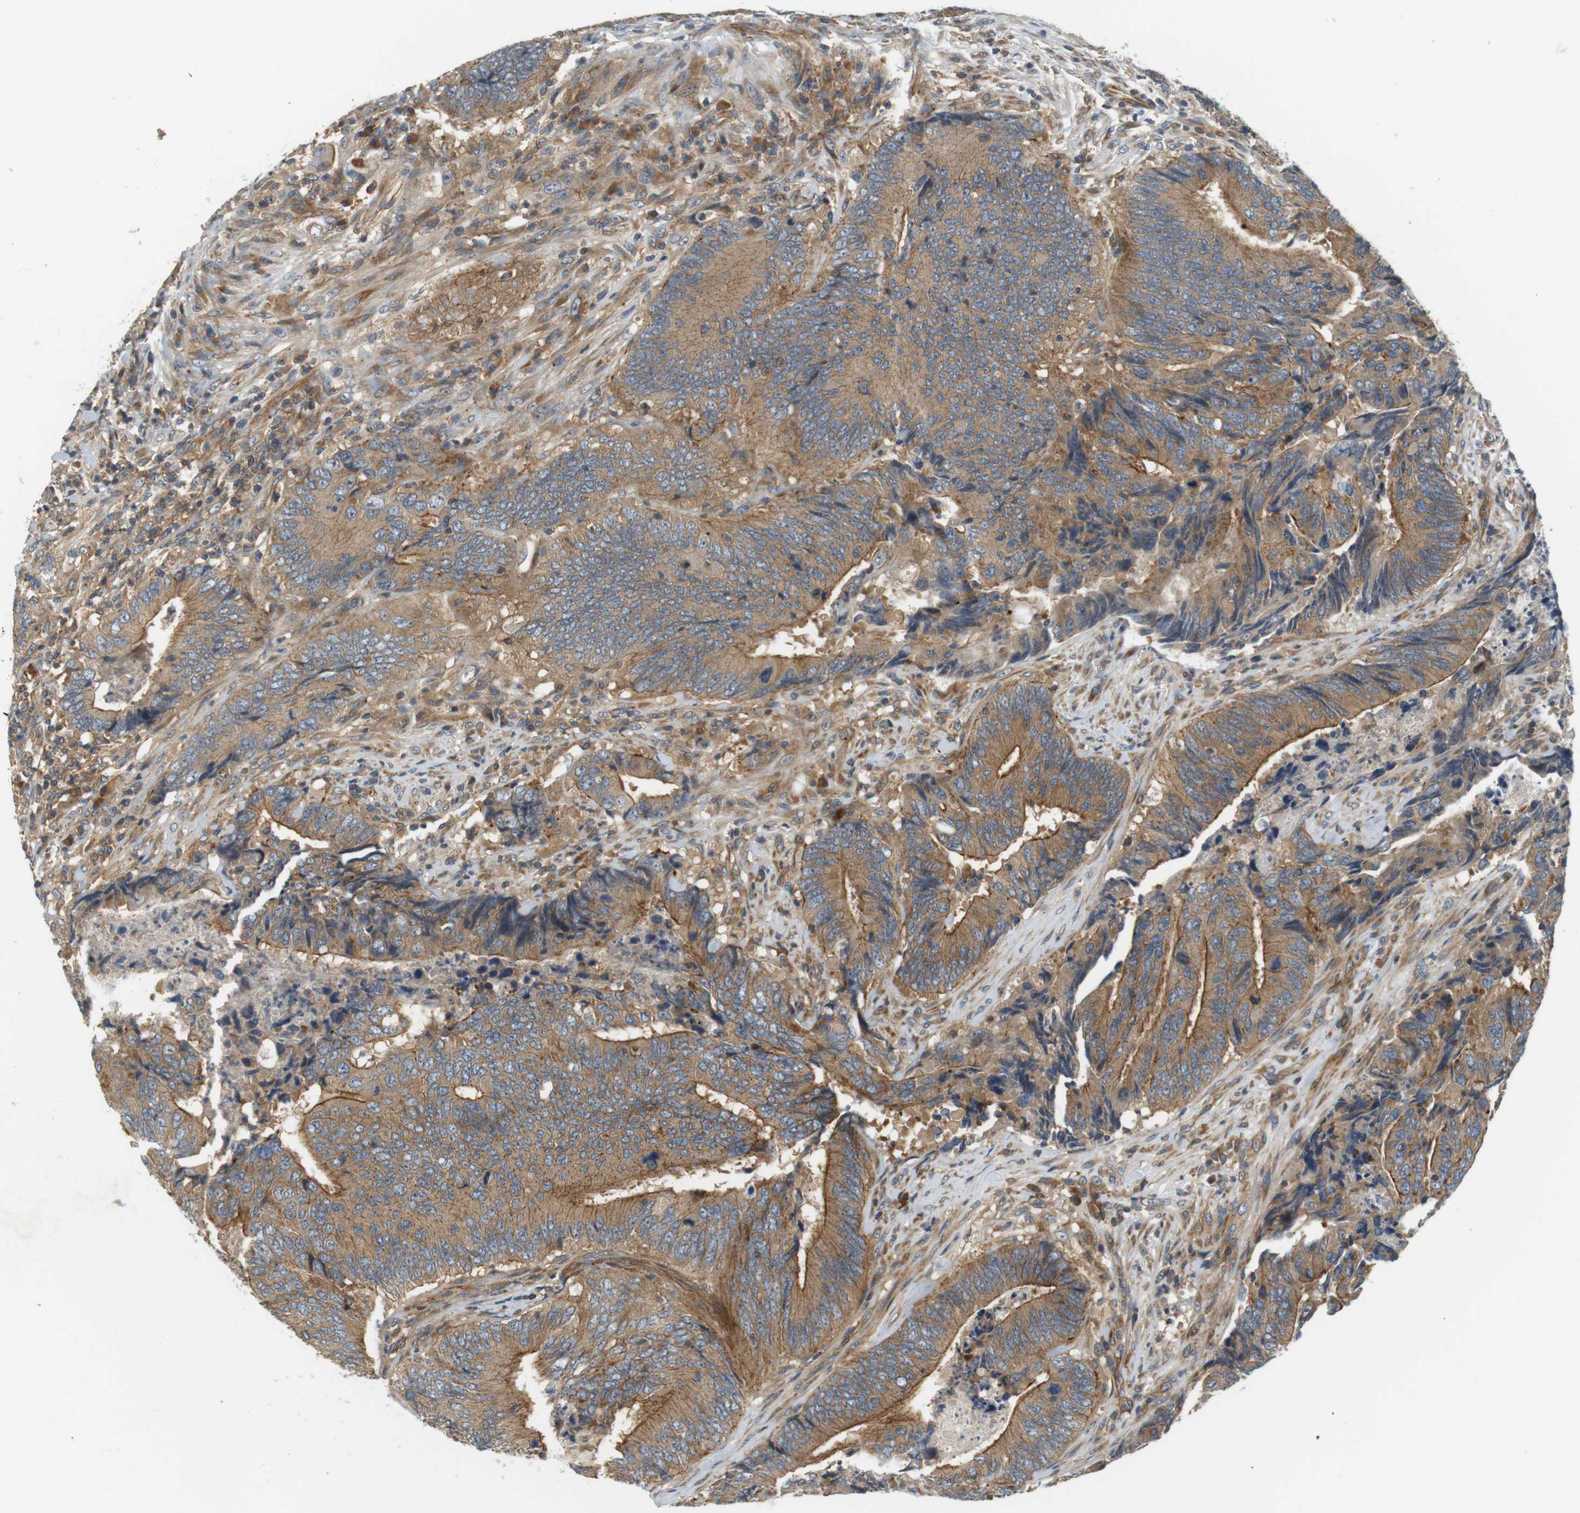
{"staining": {"intensity": "moderate", "quantity": ">75%", "location": "cytoplasmic/membranous"}, "tissue": "colorectal cancer", "cell_type": "Tumor cells", "image_type": "cancer", "snomed": [{"axis": "morphology", "description": "Normal tissue, NOS"}, {"axis": "morphology", "description": "Adenocarcinoma, NOS"}, {"axis": "topography", "description": "Colon"}], "caption": "This image demonstrates immunohistochemistry staining of colorectal cancer (adenocarcinoma), with medium moderate cytoplasmic/membranous positivity in about >75% of tumor cells.", "gene": "SH3GLB1", "patient": {"sex": "male", "age": 56}}